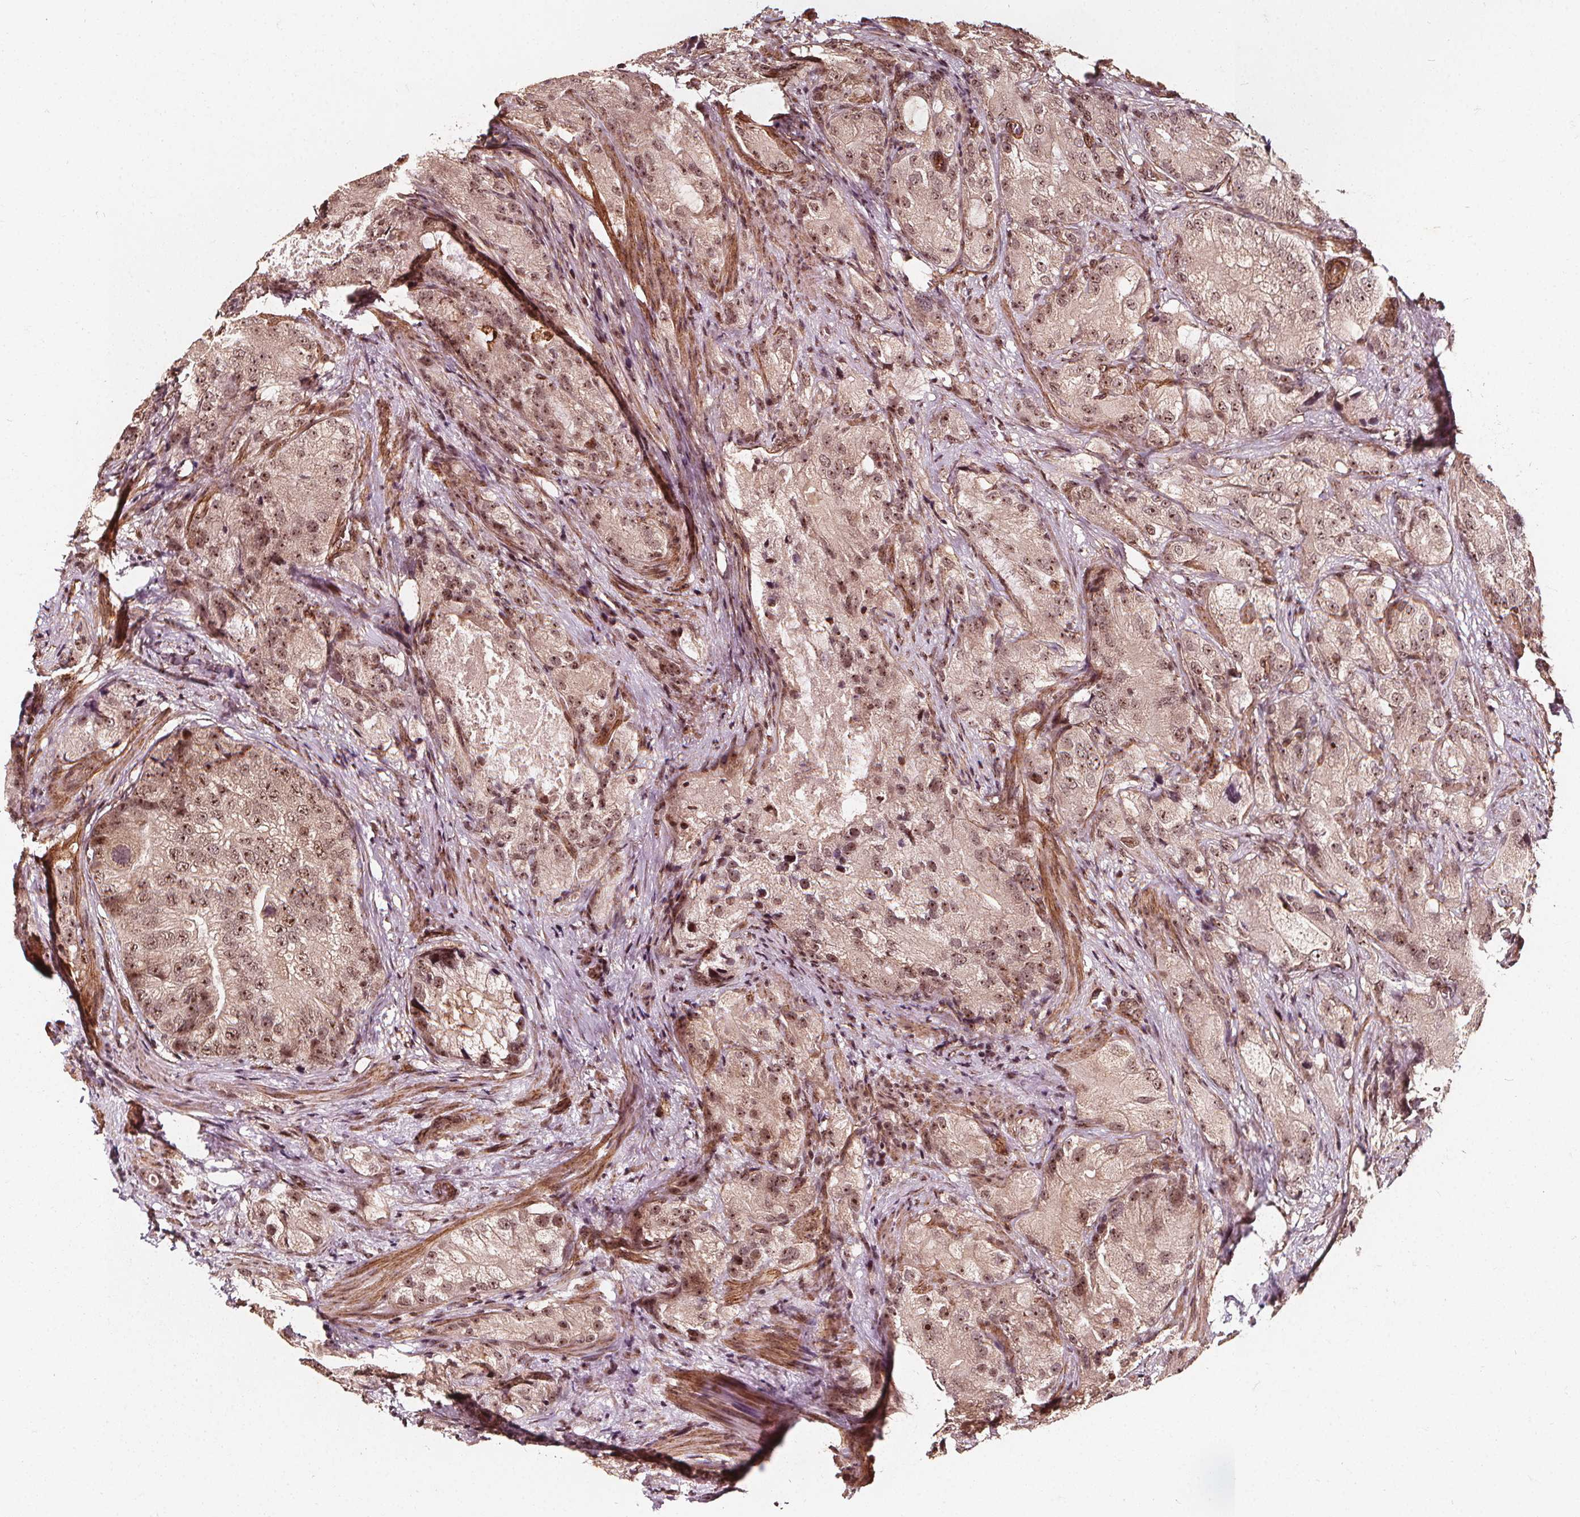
{"staining": {"intensity": "moderate", "quantity": ">75%", "location": "nuclear"}, "tissue": "prostate cancer", "cell_type": "Tumor cells", "image_type": "cancer", "snomed": [{"axis": "morphology", "description": "Adenocarcinoma, High grade"}, {"axis": "topography", "description": "Prostate"}], "caption": "Tumor cells exhibit medium levels of moderate nuclear positivity in approximately >75% of cells in human adenocarcinoma (high-grade) (prostate). The staining was performed using DAB to visualize the protein expression in brown, while the nuclei were stained in blue with hematoxylin (Magnification: 20x).", "gene": "EXOSC9", "patient": {"sex": "male", "age": 70}}